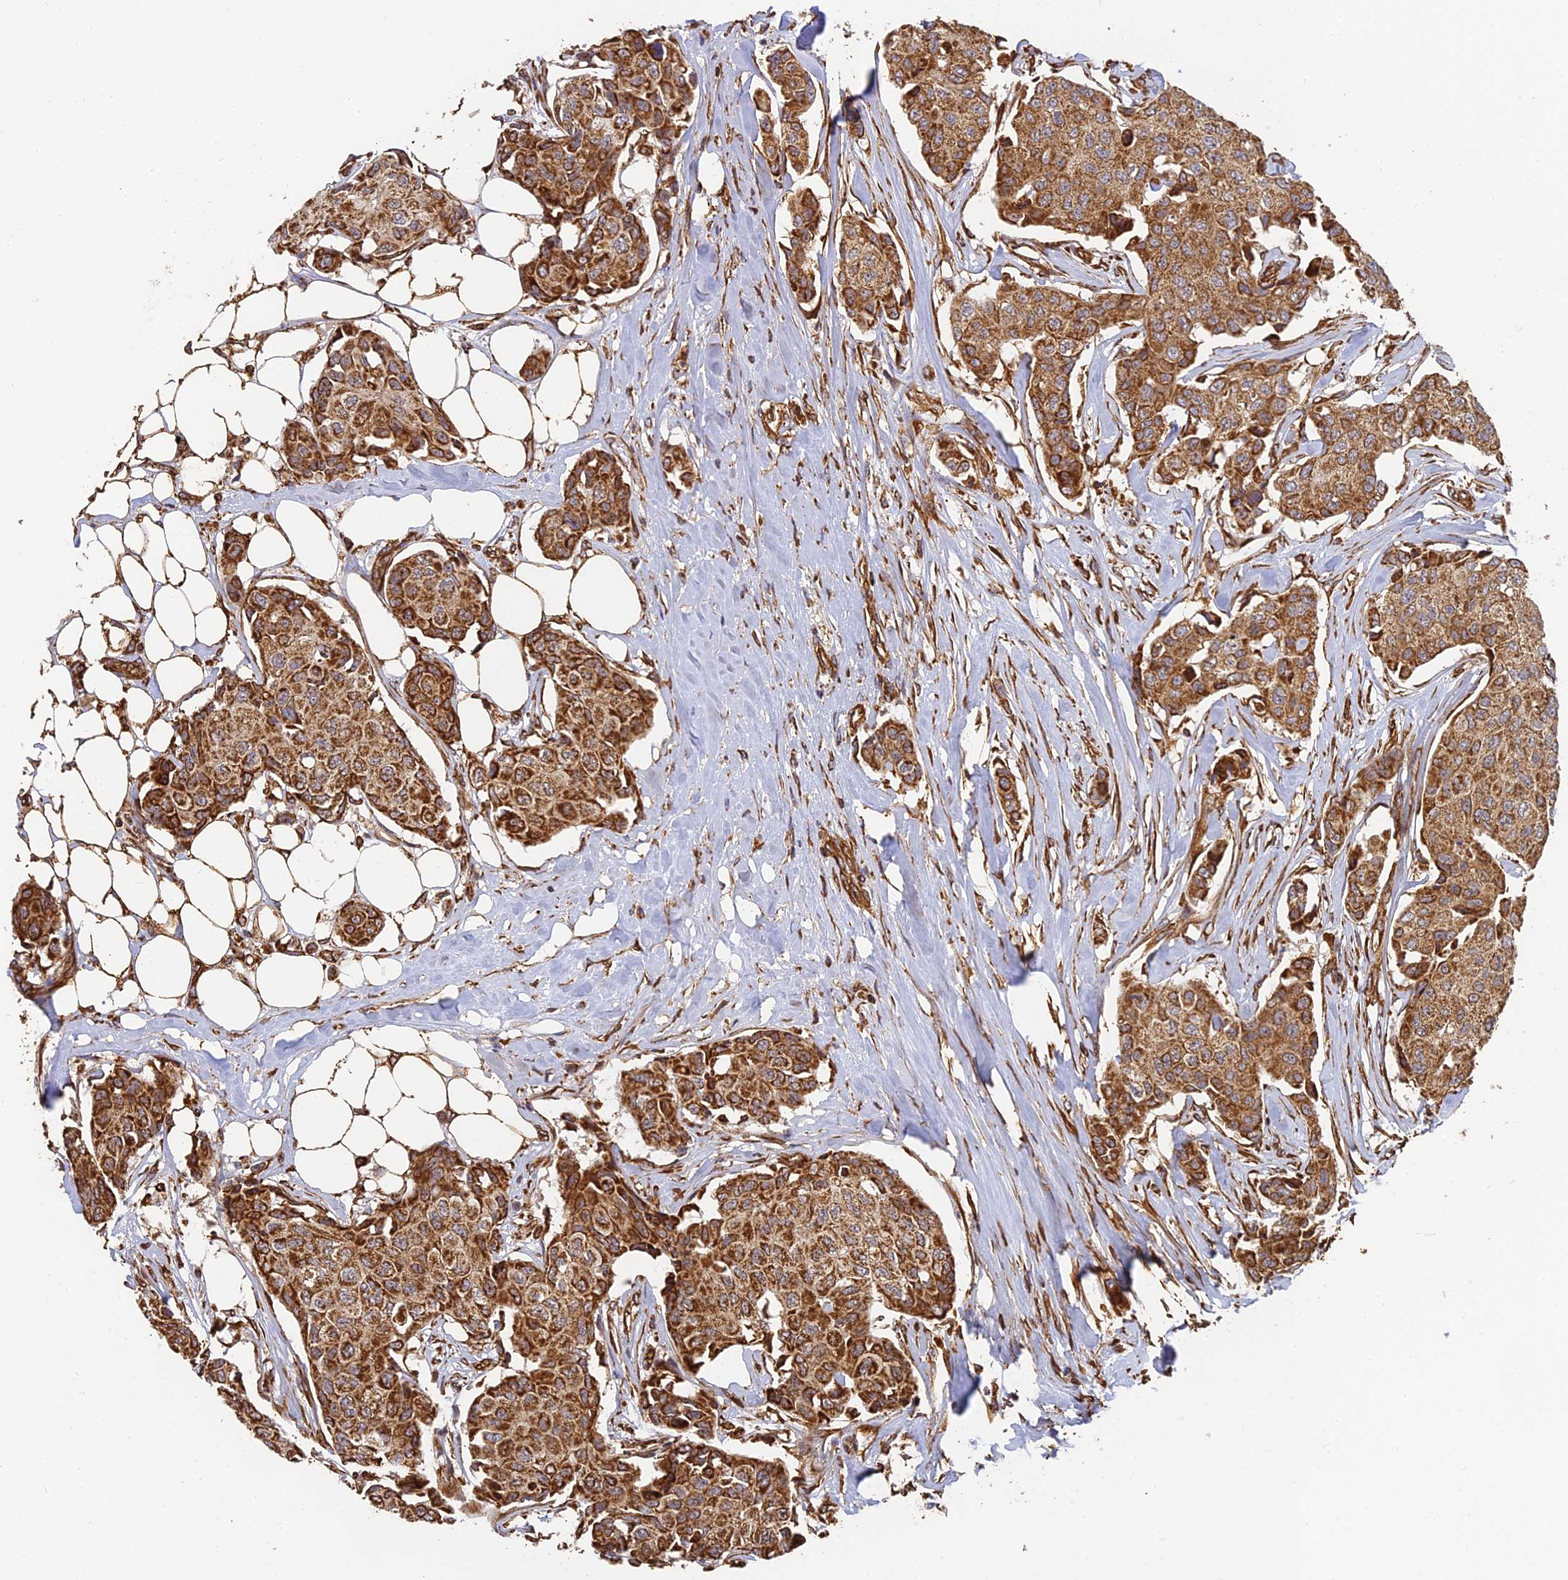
{"staining": {"intensity": "strong", "quantity": ">75%", "location": "cytoplasmic/membranous"}, "tissue": "breast cancer", "cell_type": "Tumor cells", "image_type": "cancer", "snomed": [{"axis": "morphology", "description": "Duct carcinoma"}, {"axis": "topography", "description": "Breast"}], "caption": "Tumor cells show high levels of strong cytoplasmic/membranous staining in approximately >75% of cells in human breast cancer (infiltrating ductal carcinoma).", "gene": "DSTYK", "patient": {"sex": "female", "age": 80}}